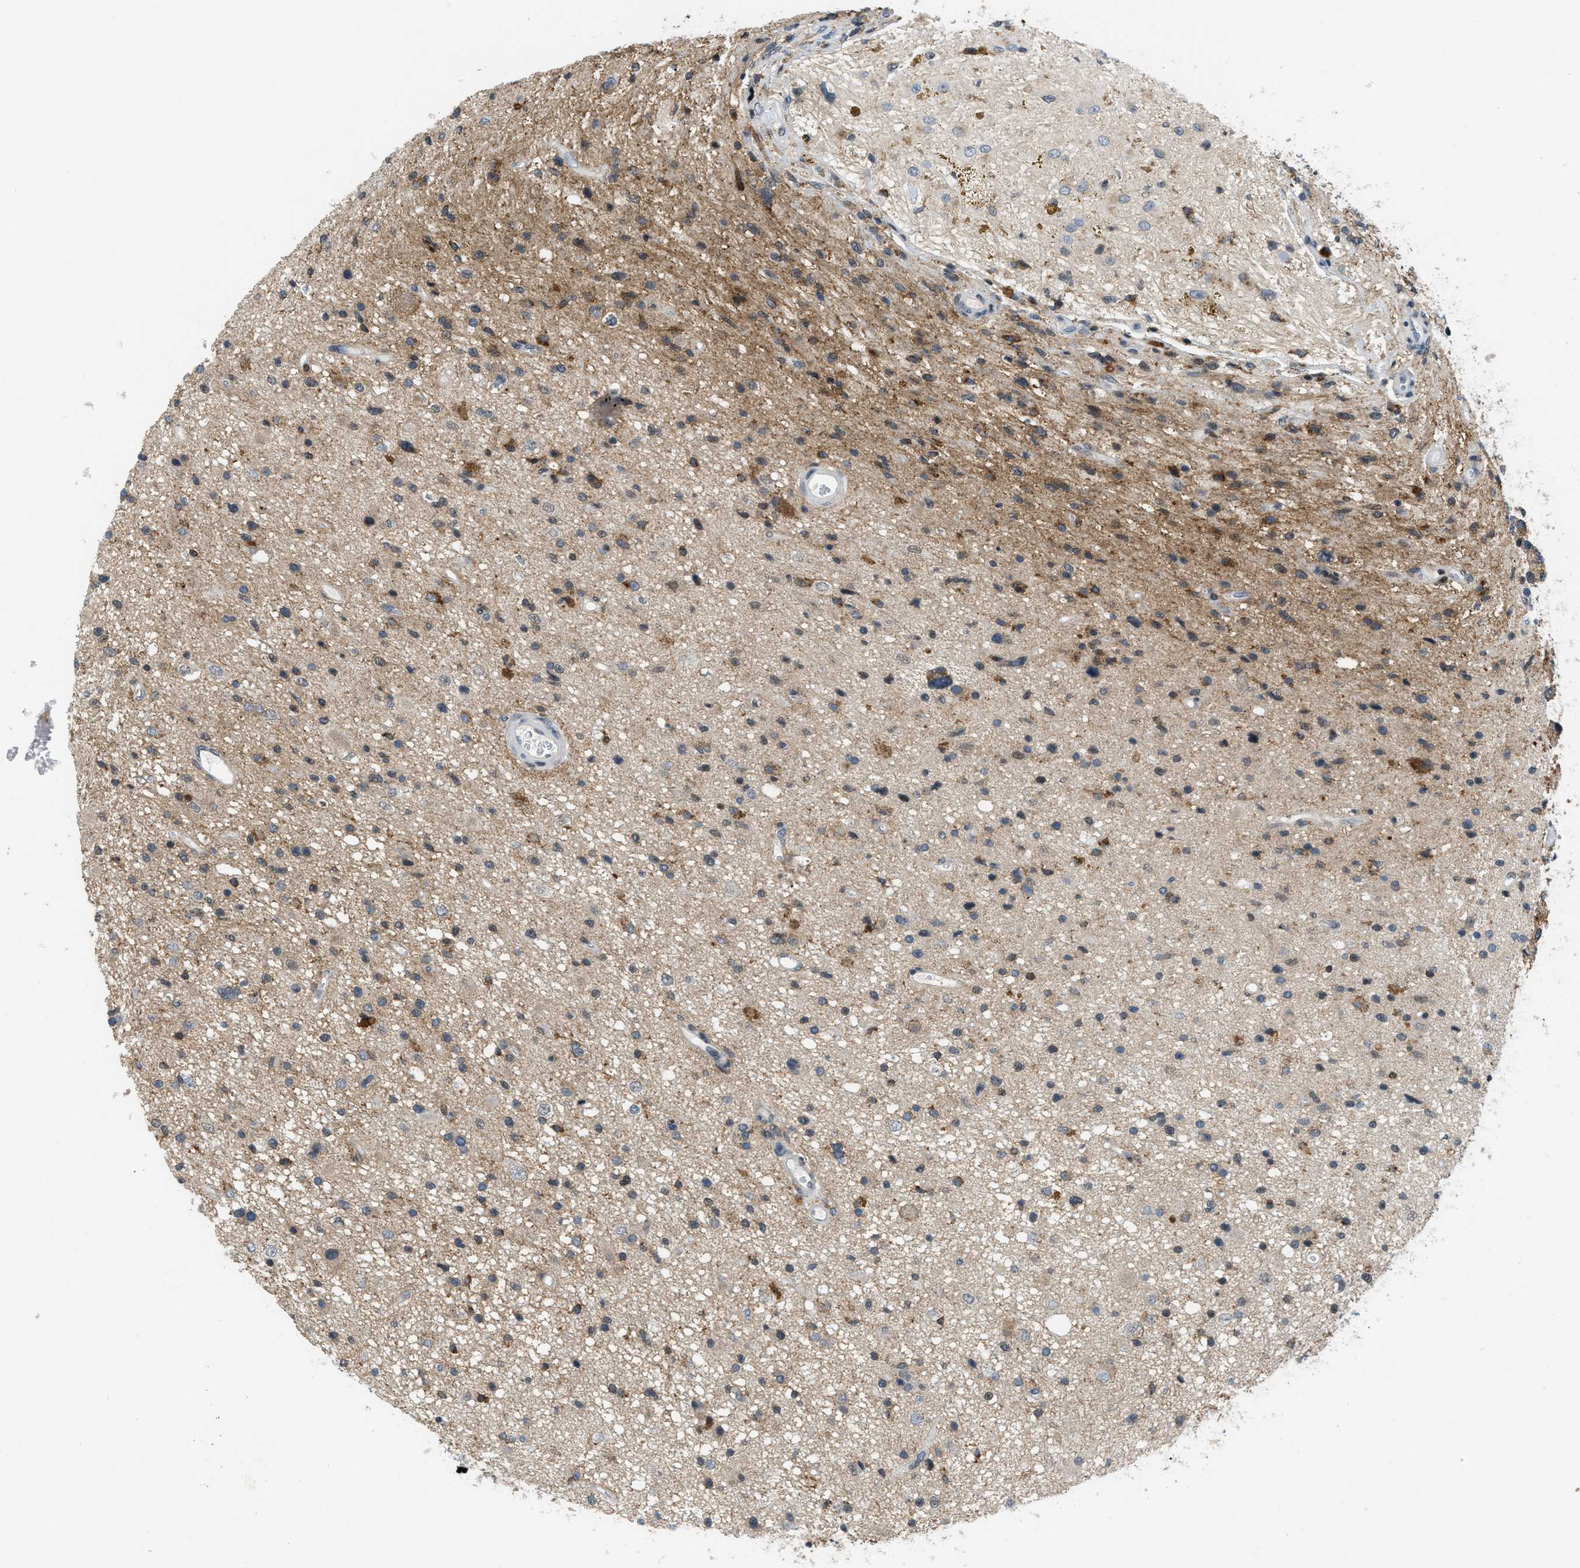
{"staining": {"intensity": "moderate", "quantity": "<25%", "location": "cytoplasmic/membranous"}, "tissue": "glioma", "cell_type": "Tumor cells", "image_type": "cancer", "snomed": [{"axis": "morphology", "description": "Glioma, malignant, High grade"}, {"axis": "topography", "description": "Brain"}], "caption": "High-grade glioma (malignant) was stained to show a protein in brown. There is low levels of moderate cytoplasmic/membranous expression in about <25% of tumor cells.", "gene": "ING1", "patient": {"sex": "male", "age": 33}}